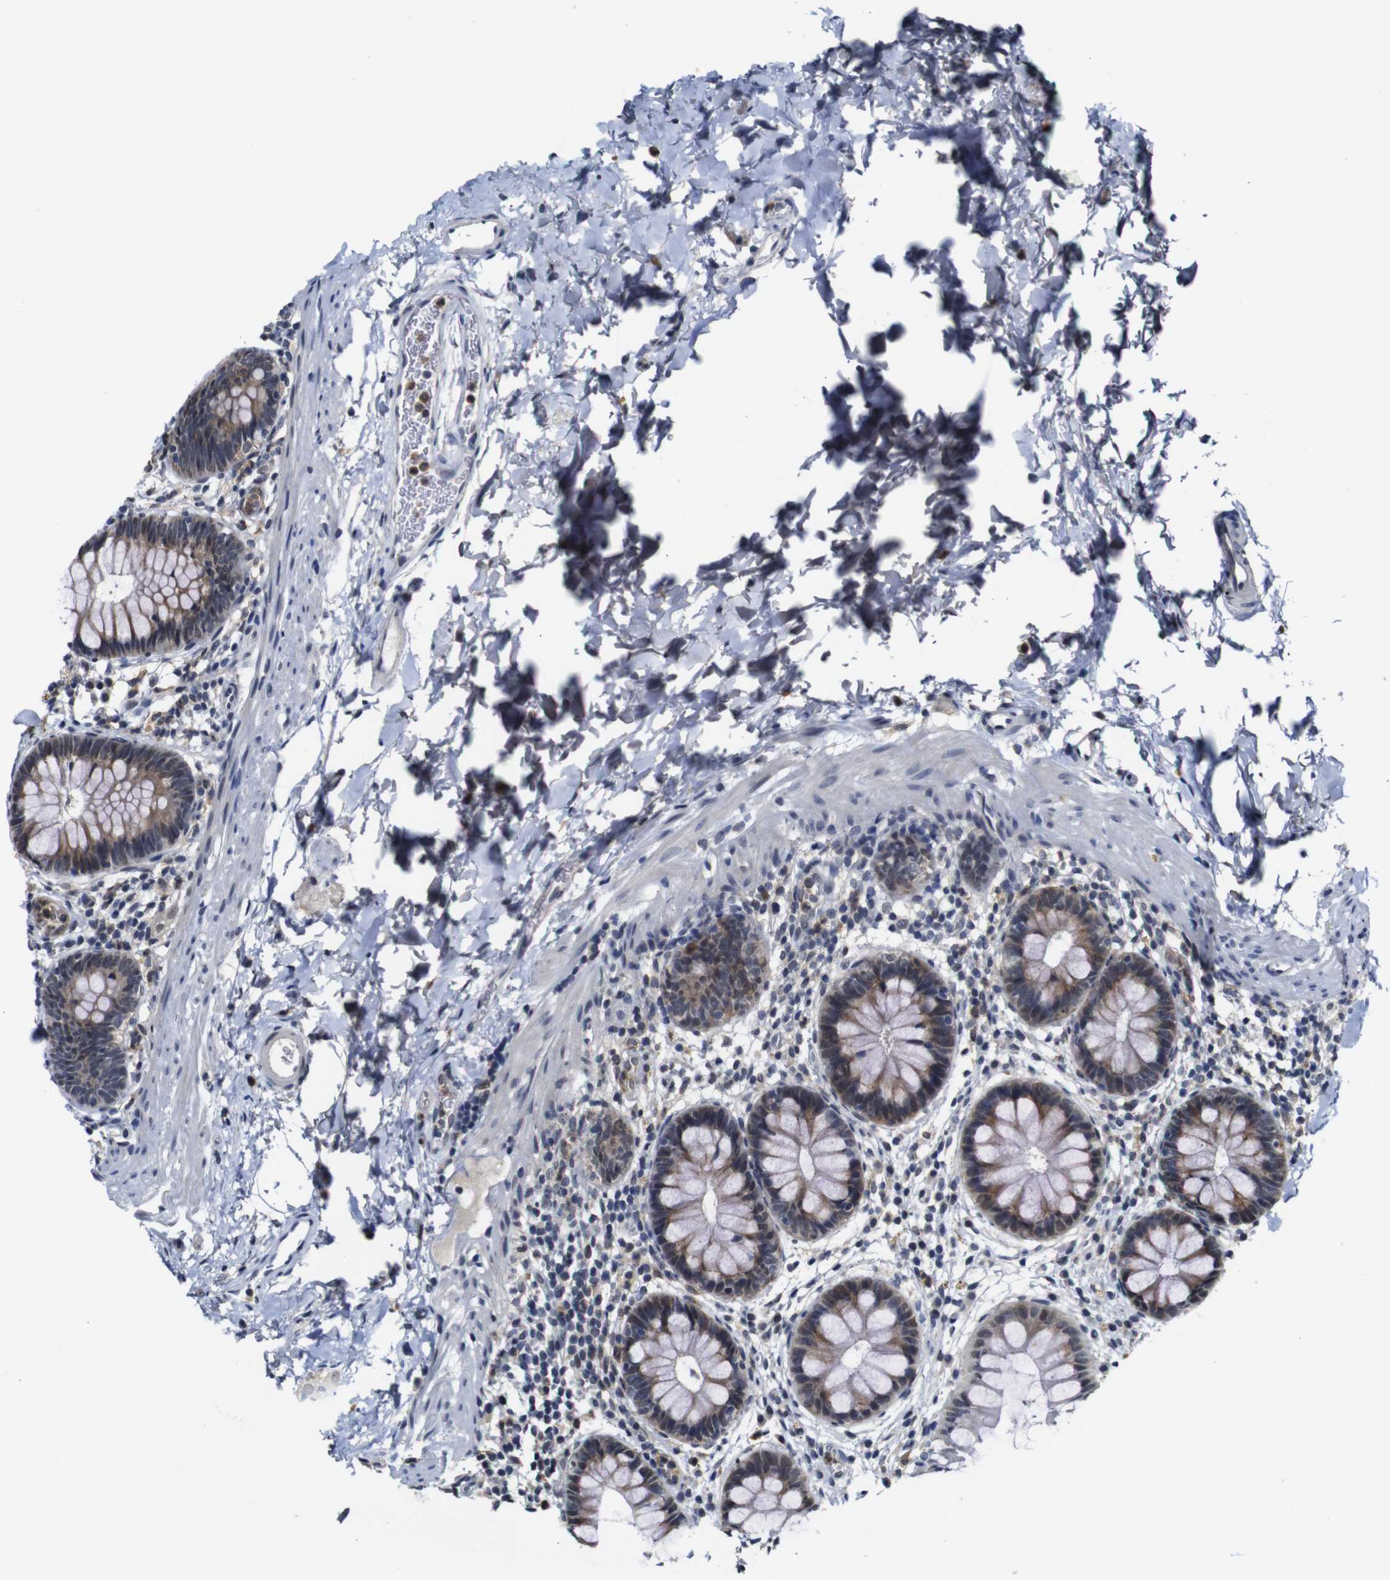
{"staining": {"intensity": "weak", "quantity": "25%-75%", "location": "cytoplasmic/membranous"}, "tissue": "rectum", "cell_type": "Glandular cells", "image_type": "normal", "snomed": [{"axis": "morphology", "description": "Normal tissue, NOS"}, {"axis": "topography", "description": "Rectum"}], "caption": "This photomicrograph shows benign rectum stained with immunohistochemistry to label a protein in brown. The cytoplasmic/membranous of glandular cells show weak positivity for the protein. Nuclei are counter-stained blue.", "gene": "NTRK3", "patient": {"sex": "female", "age": 24}}